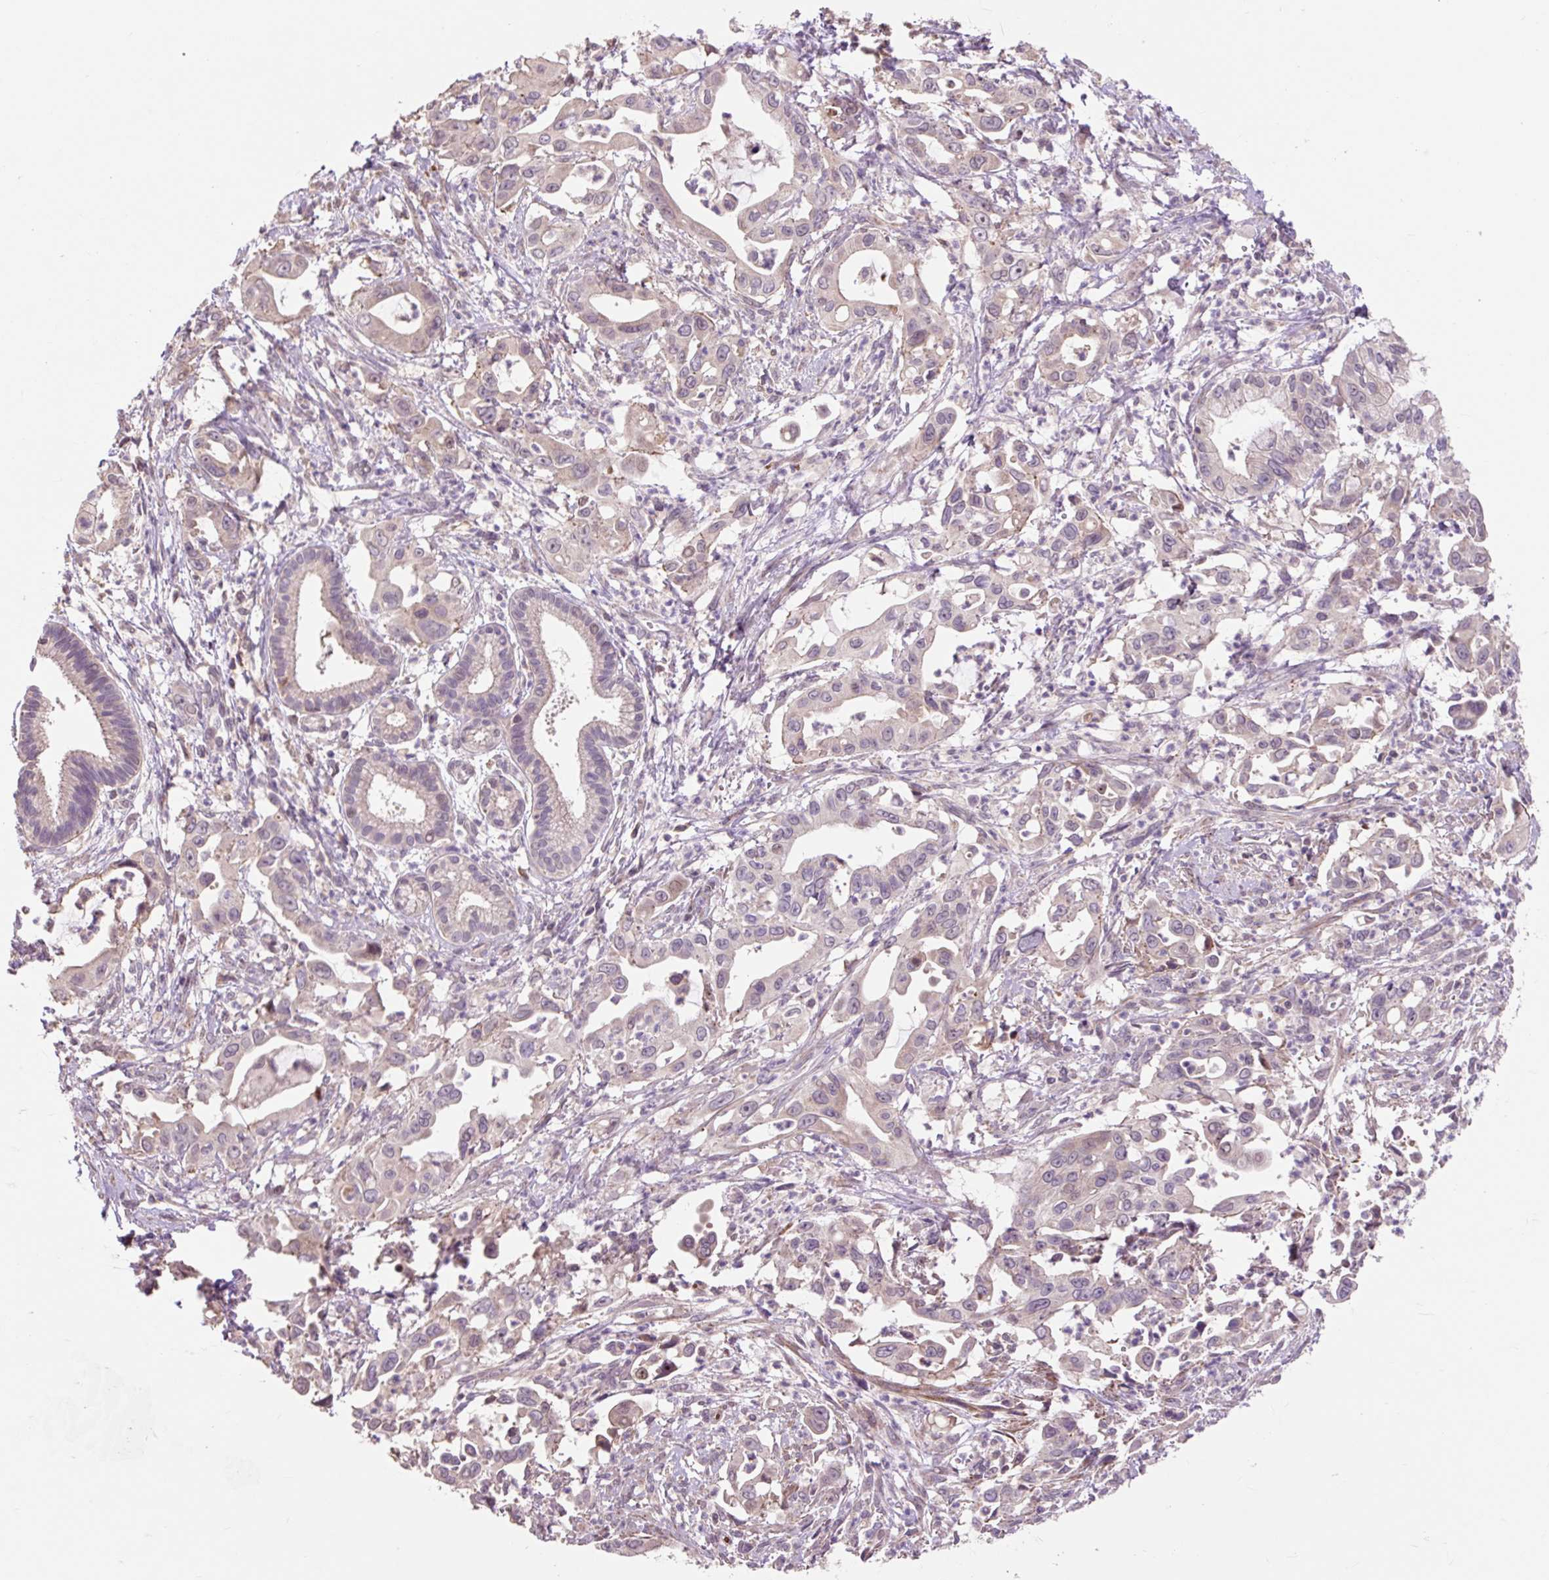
{"staining": {"intensity": "negative", "quantity": "none", "location": "none"}, "tissue": "pancreatic cancer", "cell_type": "Tumor cells", "image_type": "cancer", "snomed": [{"axis": "morphology", "description": "Adenocarcinoma, NOS"}, {"axis": "topography", "description": "Pancreas"}], "caption": "Protein analysis of pancreatic cancer exhibits no significant staining in tumor cells. (DAB (3,3'-diaminobenzidine) immunohistochemistry (IHC) visualized using brightfield microscopy, high magnification).", "gene": "PRIMPOL", "patient": {"sex": "male", "age": 61}}